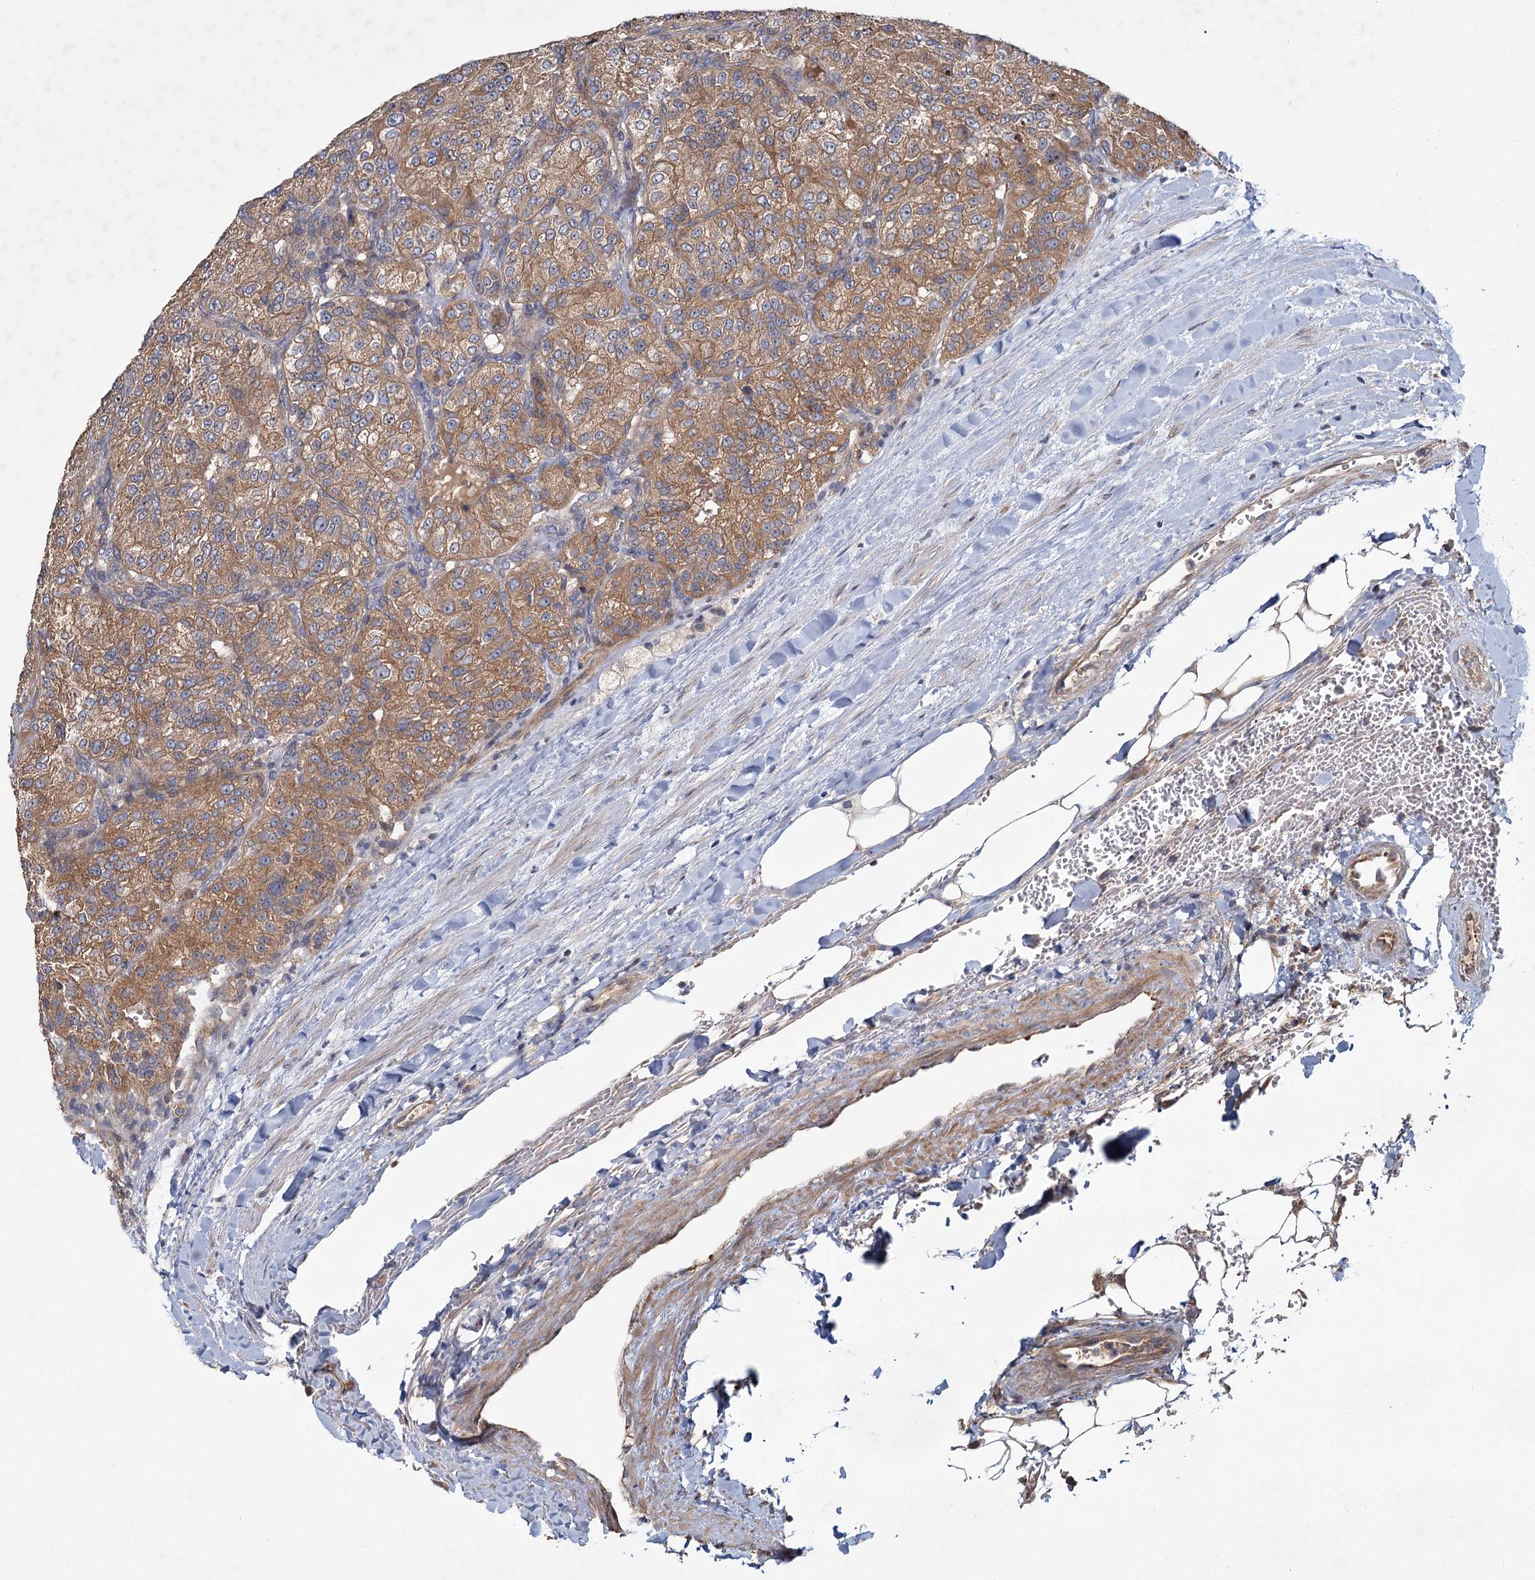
{"staining": {"intensity": "moderate", "quantity": ">75%", "location": "cytoplasmic/membranous"}, "tissue": "renal cancer", "cell_type": "Tumor cells", "image_type": "cancer", "snomed": [{"axis": "morphology", "description": "Adenocarcinoma, NOS"}, {"axis": "topography", "description": "Kidney"}], "caption": "Approximately >75% of tumor cells in renal adenocarcinoma exhibit moderate cytoplasmic/membranous protein expression as visualized by brown immunohistochemical staining.", "gene": "MTRR", "patient": {"sex": "female", "age": 63}}